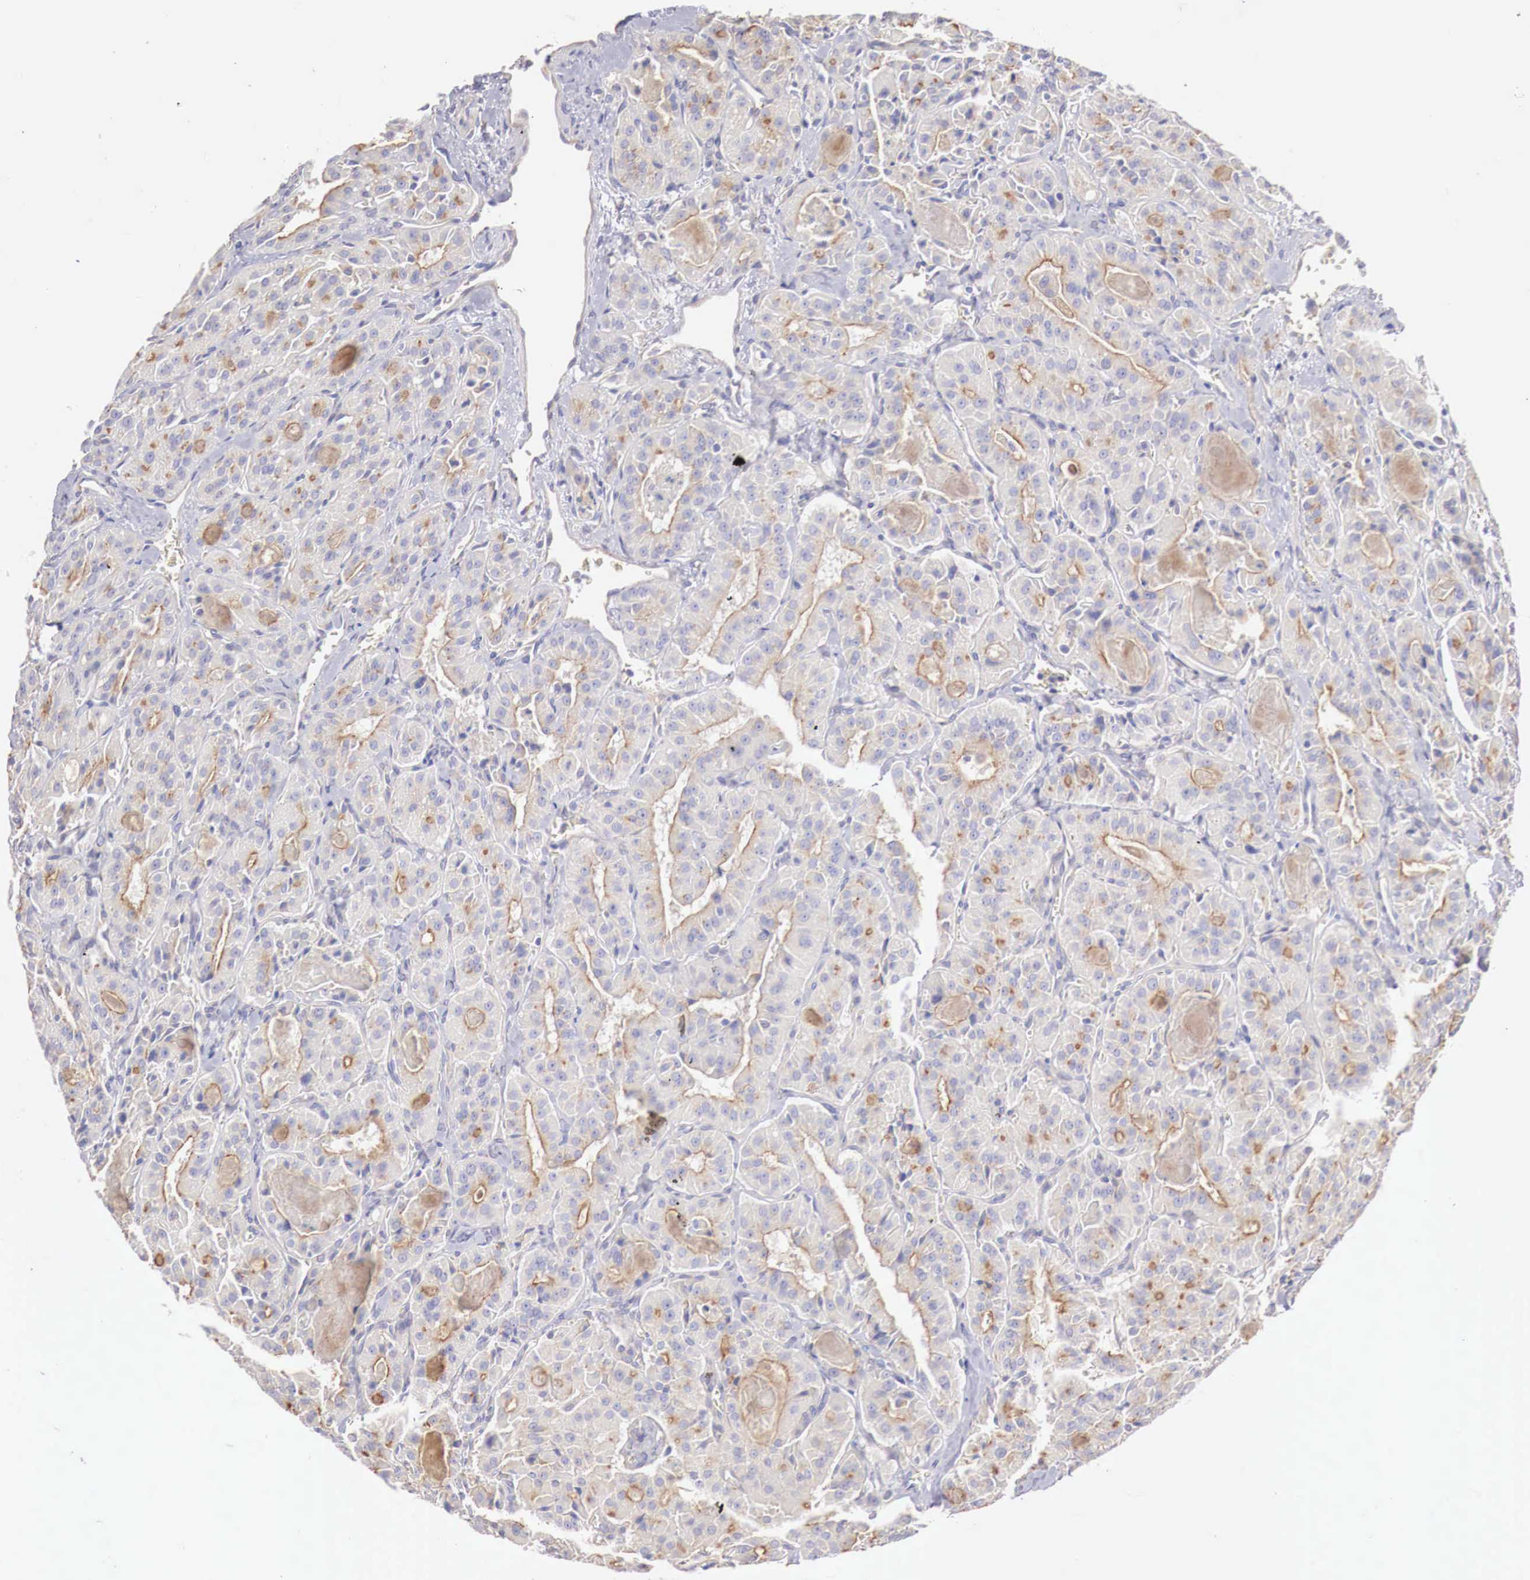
{"staining": {"intensity": "moderate", "quantity": "25%-75%", "location": "cytoplasmic/membranous"}, "tissue": "thyroid cancer", "cell_type": "Tumor cells", "image_type": "cancer", "snomed": [{"axis": "morphology", "description": "Carcinoma, NOS"}, {"axis": "topography", "description": "Thyroid gland"}], "caption": "Protein expression analysis of carcinoma (thyroid) demonstrates moderate cytoplasmic/membranous positivity in about 25%-75% of tumor cells. Ihc stains the protein in brown and the nuclei are stained blue.", "gene": "KLHDC7B", "patient": {"sex": "male", "age": 76}}